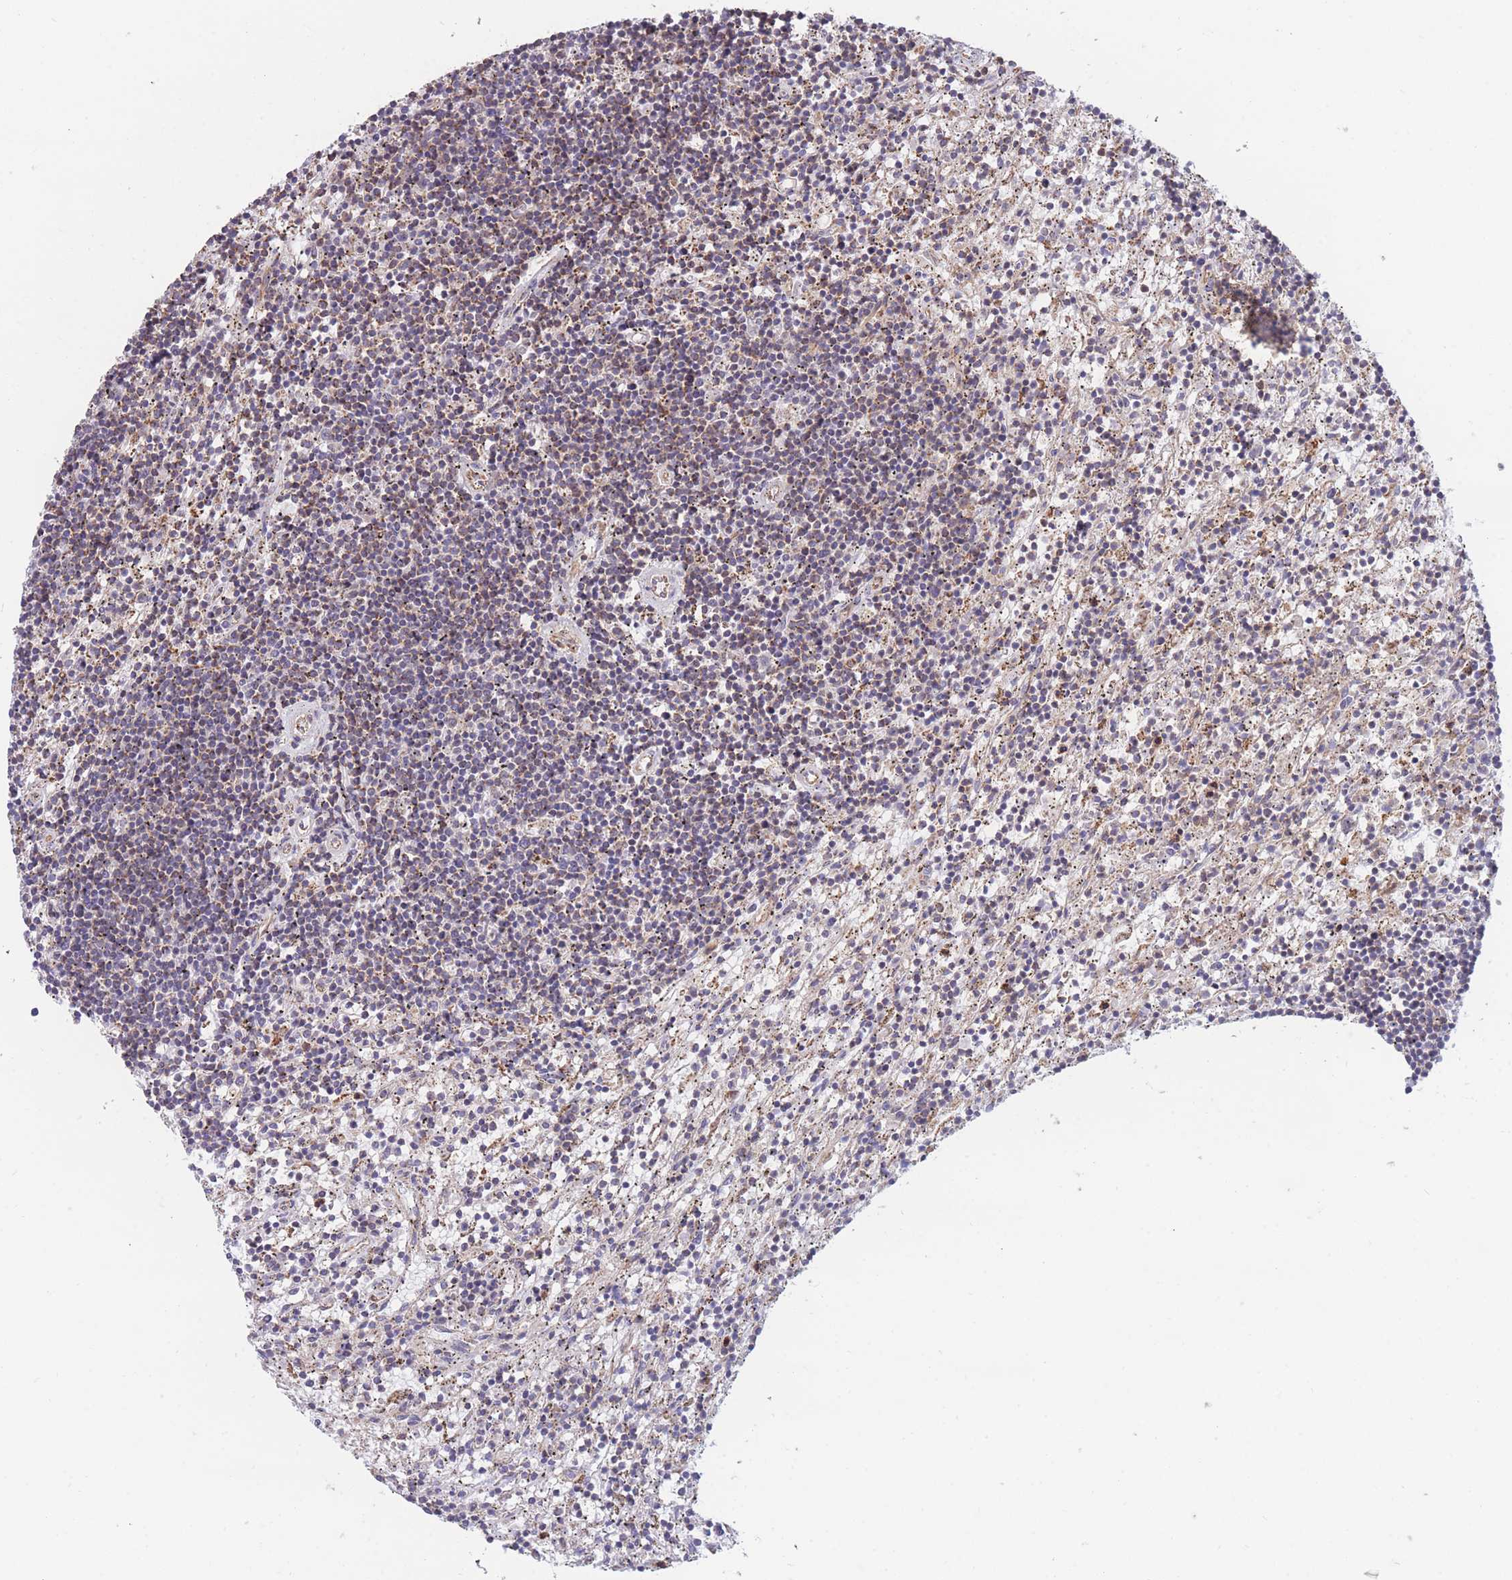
{"staining": {"intensity": "moderate", "quantity": "<25%", "location": "cytoplasmic/membranous"}, "tissue": "lymphoma", "cell_type": "Tumor cells", "image_type": "cancer", "snomed": [{"axis": "morphology", "description": "Malignant lymphoma, non-Hodgkin's type, Low grade"}, {"axis": "topography", "description": "Spleen"}], "caption": "Tumor cells demonstrate low levels of moderate cytoplasmic/membranous staining in approximately <25% of cells in low-grade malignant lymphoma, non-Hodgkin's type. Using DAB (3,3'-diaminobenzidine) (brown) and hematoxylin (blue) stains, captured at high magnification using brightfield microscopy.", "gene": "FKBP8", "patient": {"sex": "male", "age": 76}}